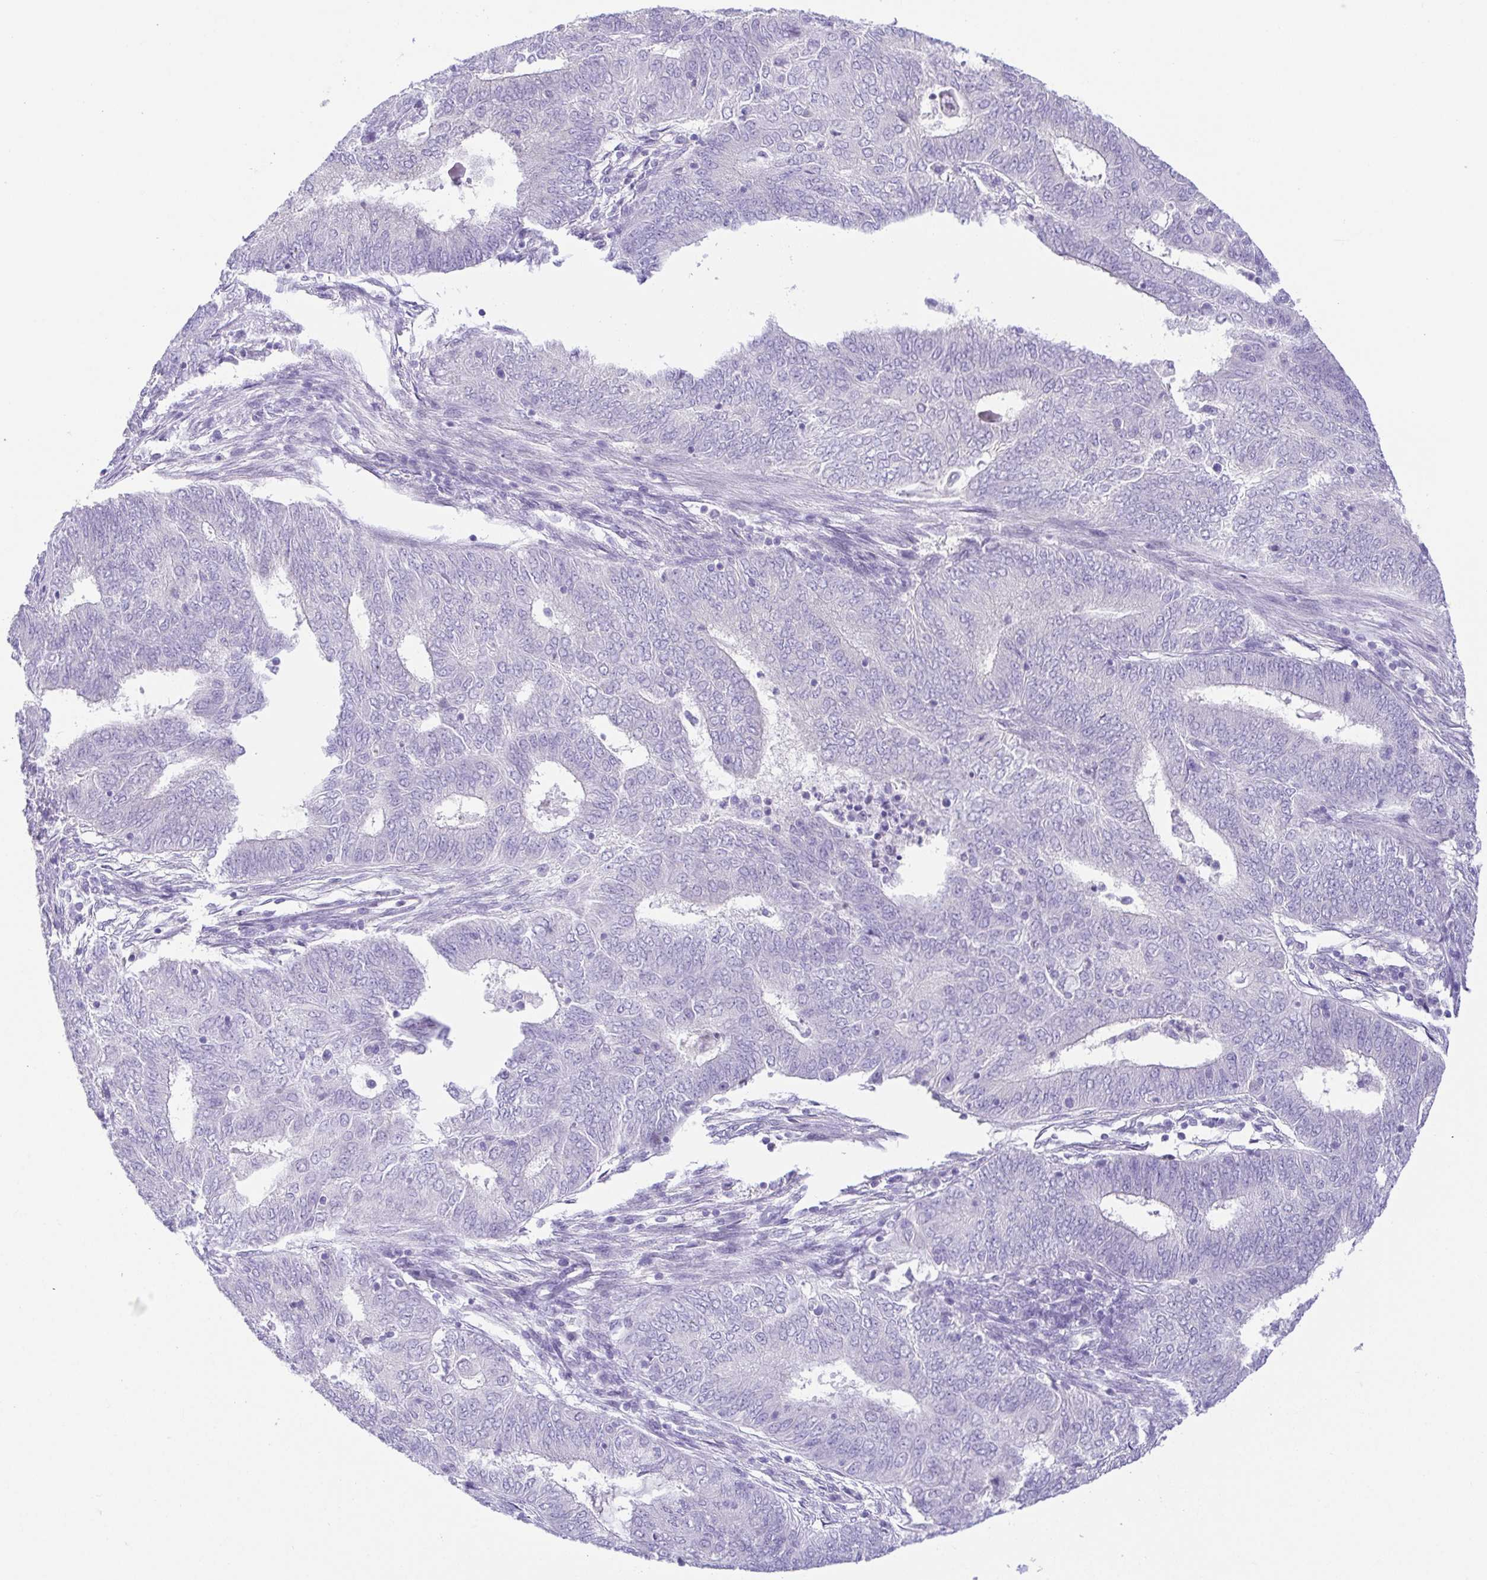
{"staining": {"intensity": "negative", "quantity": "none", "location": "none"}, "tissue": "endometrial cancer", "cell_type": "Tumor cells", "image_type": "cancer", "snomed": [{"axis": "morphology", "description": "Adenocarcinoma, NOS"}, {"axis": "topography", "description": "Endometrium"}], "caption": "DAB immunohistochemical staining of endometrial cancer displays no significant staining in tumor cells. (DAB immunohistochemistry (IHC) visualized using brightfield microscopy, high magnification).", "gene": "KRTDAP", "patient": {"sex": "female", "age": 62}}